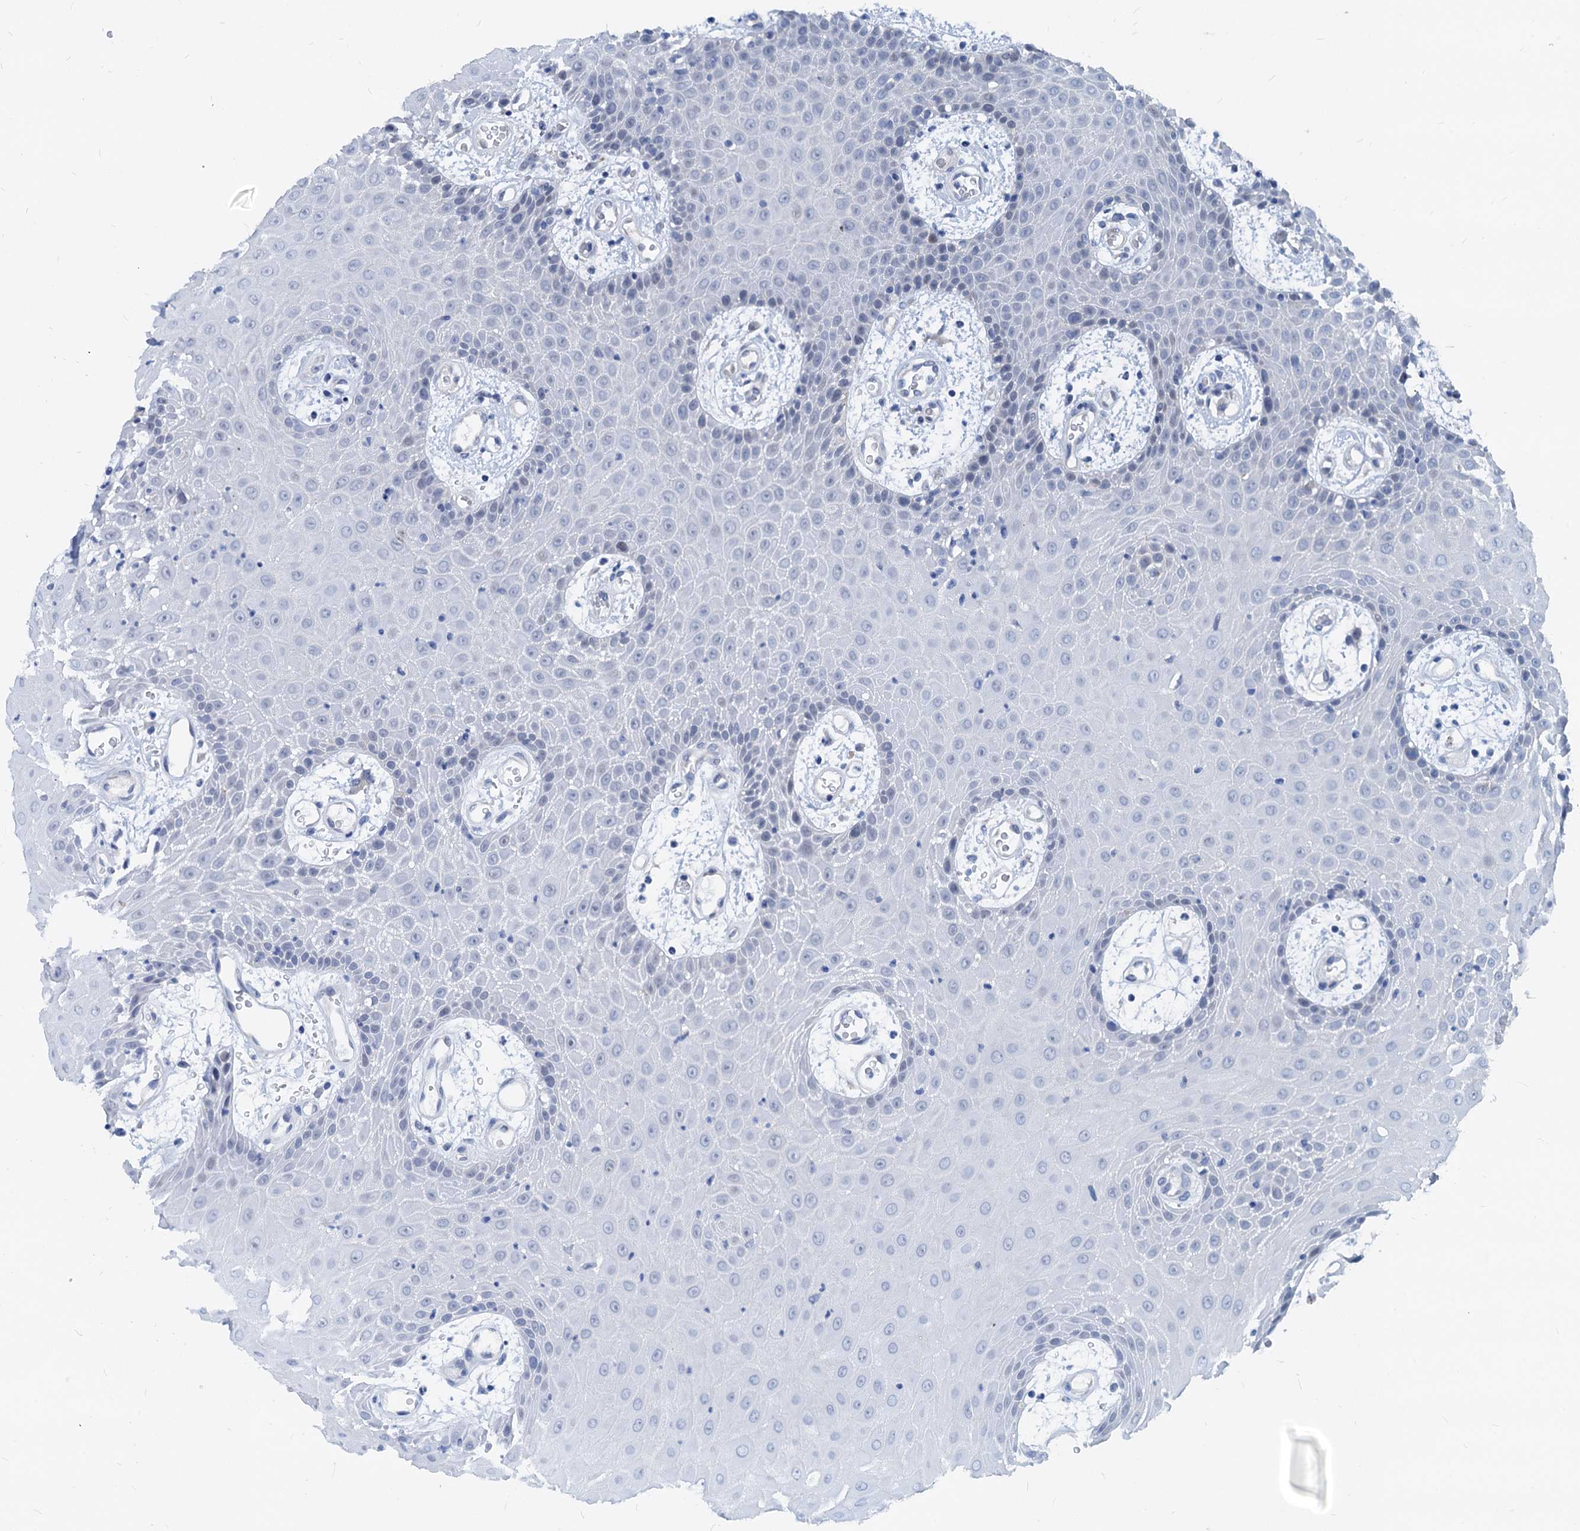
{"staining": {"intensity": "negative", "quantity": "none", "location": "none"}, "tissue": "oral mucosa", "cell_type": "Squamous epithelial cells", "image_type": "normal", "snomed": [{"axis": "morphology", "description": "Normal tissue, NOS"}, {"axis": "topography", "description": "Skeletal muscle"}, {"axis": "topography", "description": "Oral tissue"}, {"axis": "topography", "description": "Salivary gland"}, {"axis": "topography", "description": "Peripheral nerve tissue"}], "caption": "The immunohistochemistry histopathology image has no significant expression in squamous epithelial cells of oral mucosa. (DAB (3,3'-diaminobenzidine) IHC visualized using brightfield microscopy, high magnification).", "gene": "HSF2", "patient": {"sex": "male", "age": 54}}